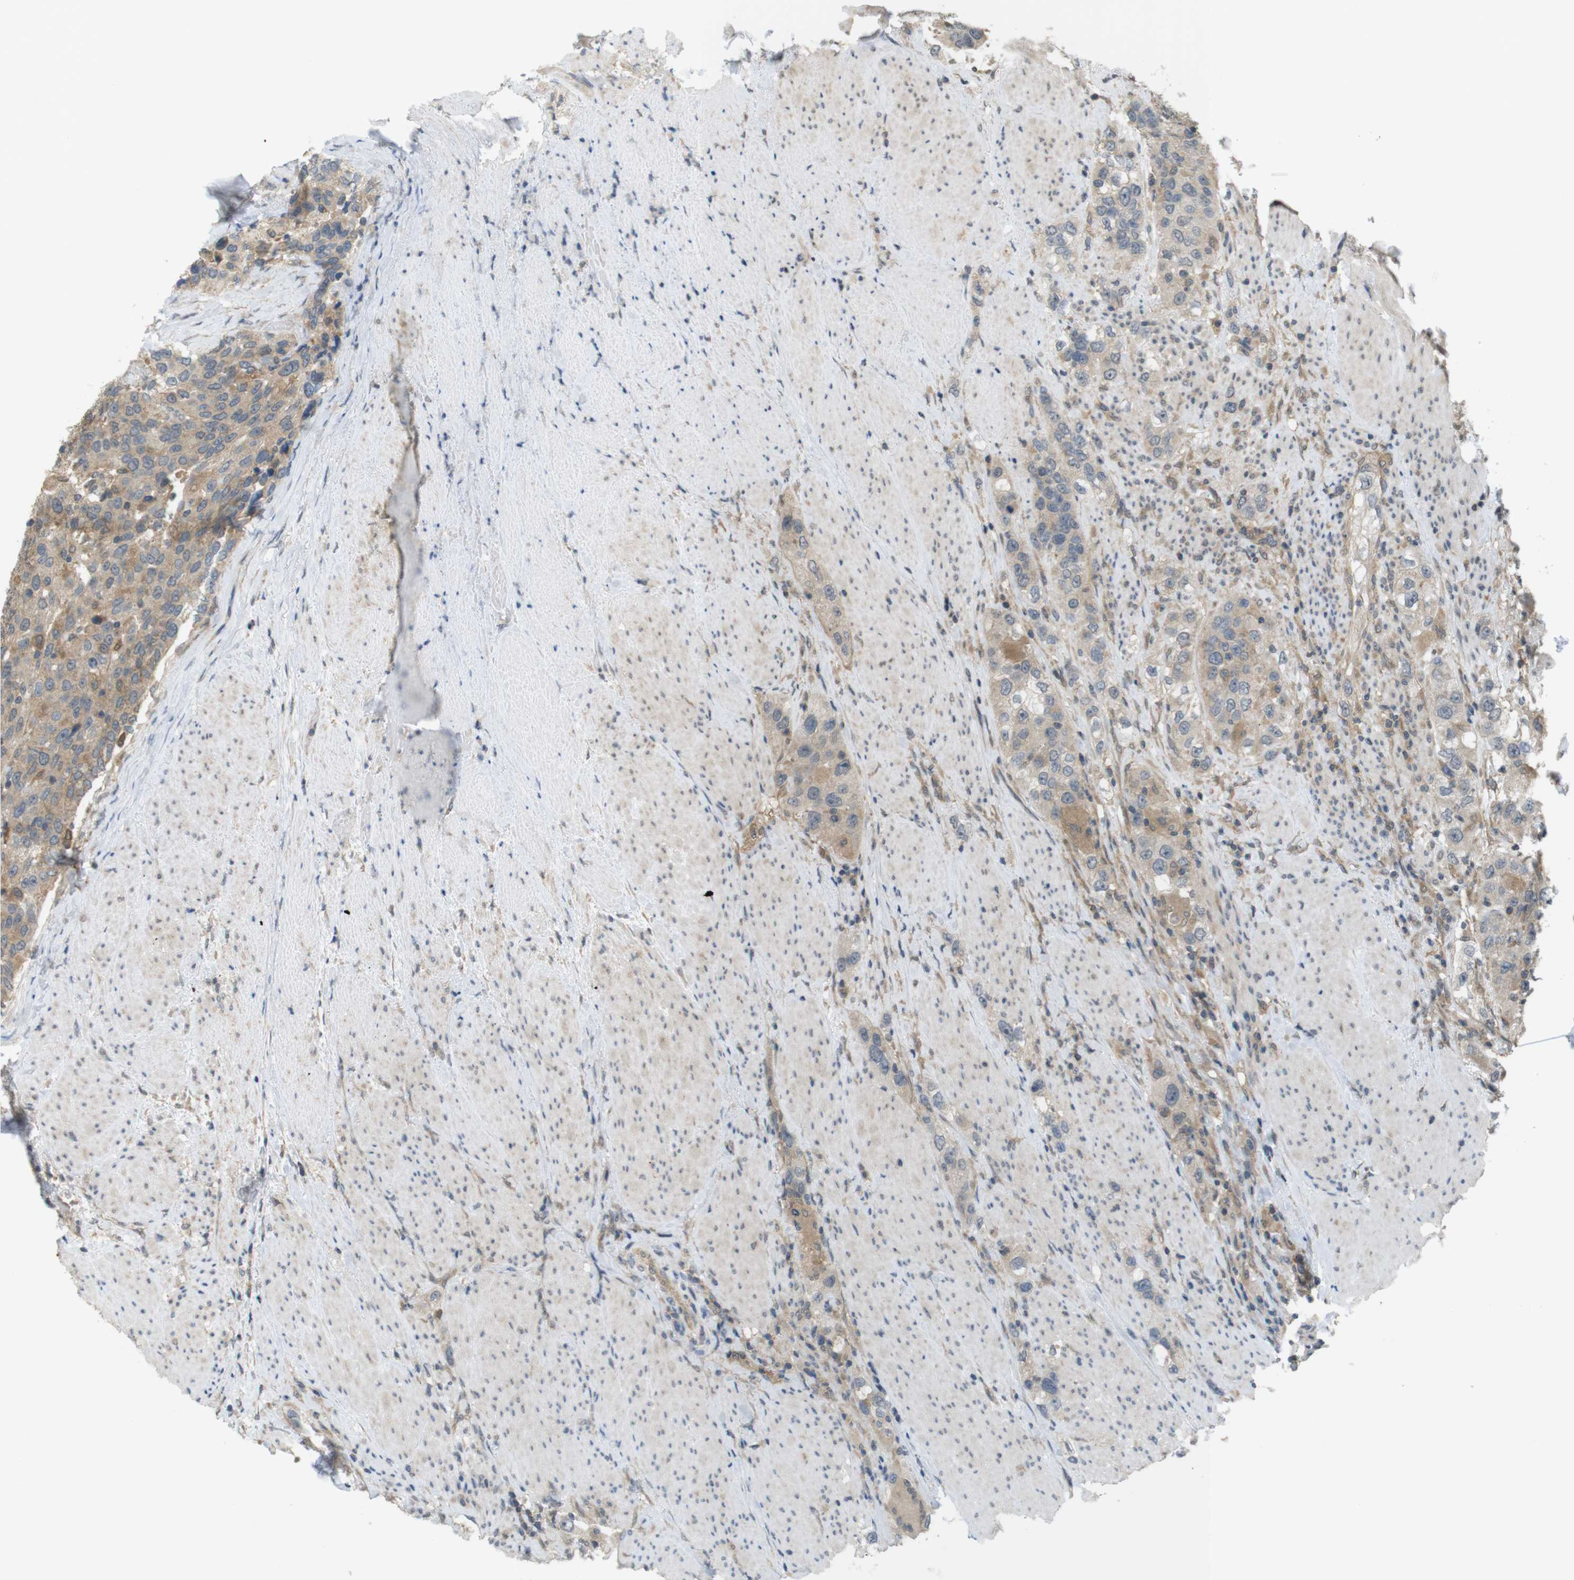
{"staining": {"intensity": "moderate", "quantity": ">75%", "location": "cytoplasmic/membranous"}, "tissue": "urothelial cancer", "cell_type": "Tumor cells", "image_type": "cancer", "snomed": [{"axis": "morphology", "description": "Urothelial carcinoma, High grade"}, {"axis": "topography", "description": "Urinary bladder"}], "caption": "Tumor cells display medium levels of moderate cytoplasmic/membranous positivity in about >75% of cells in human urothelial cancer.", "gene": "RNF130", "patient": {"sex": "female", "age": 80}}